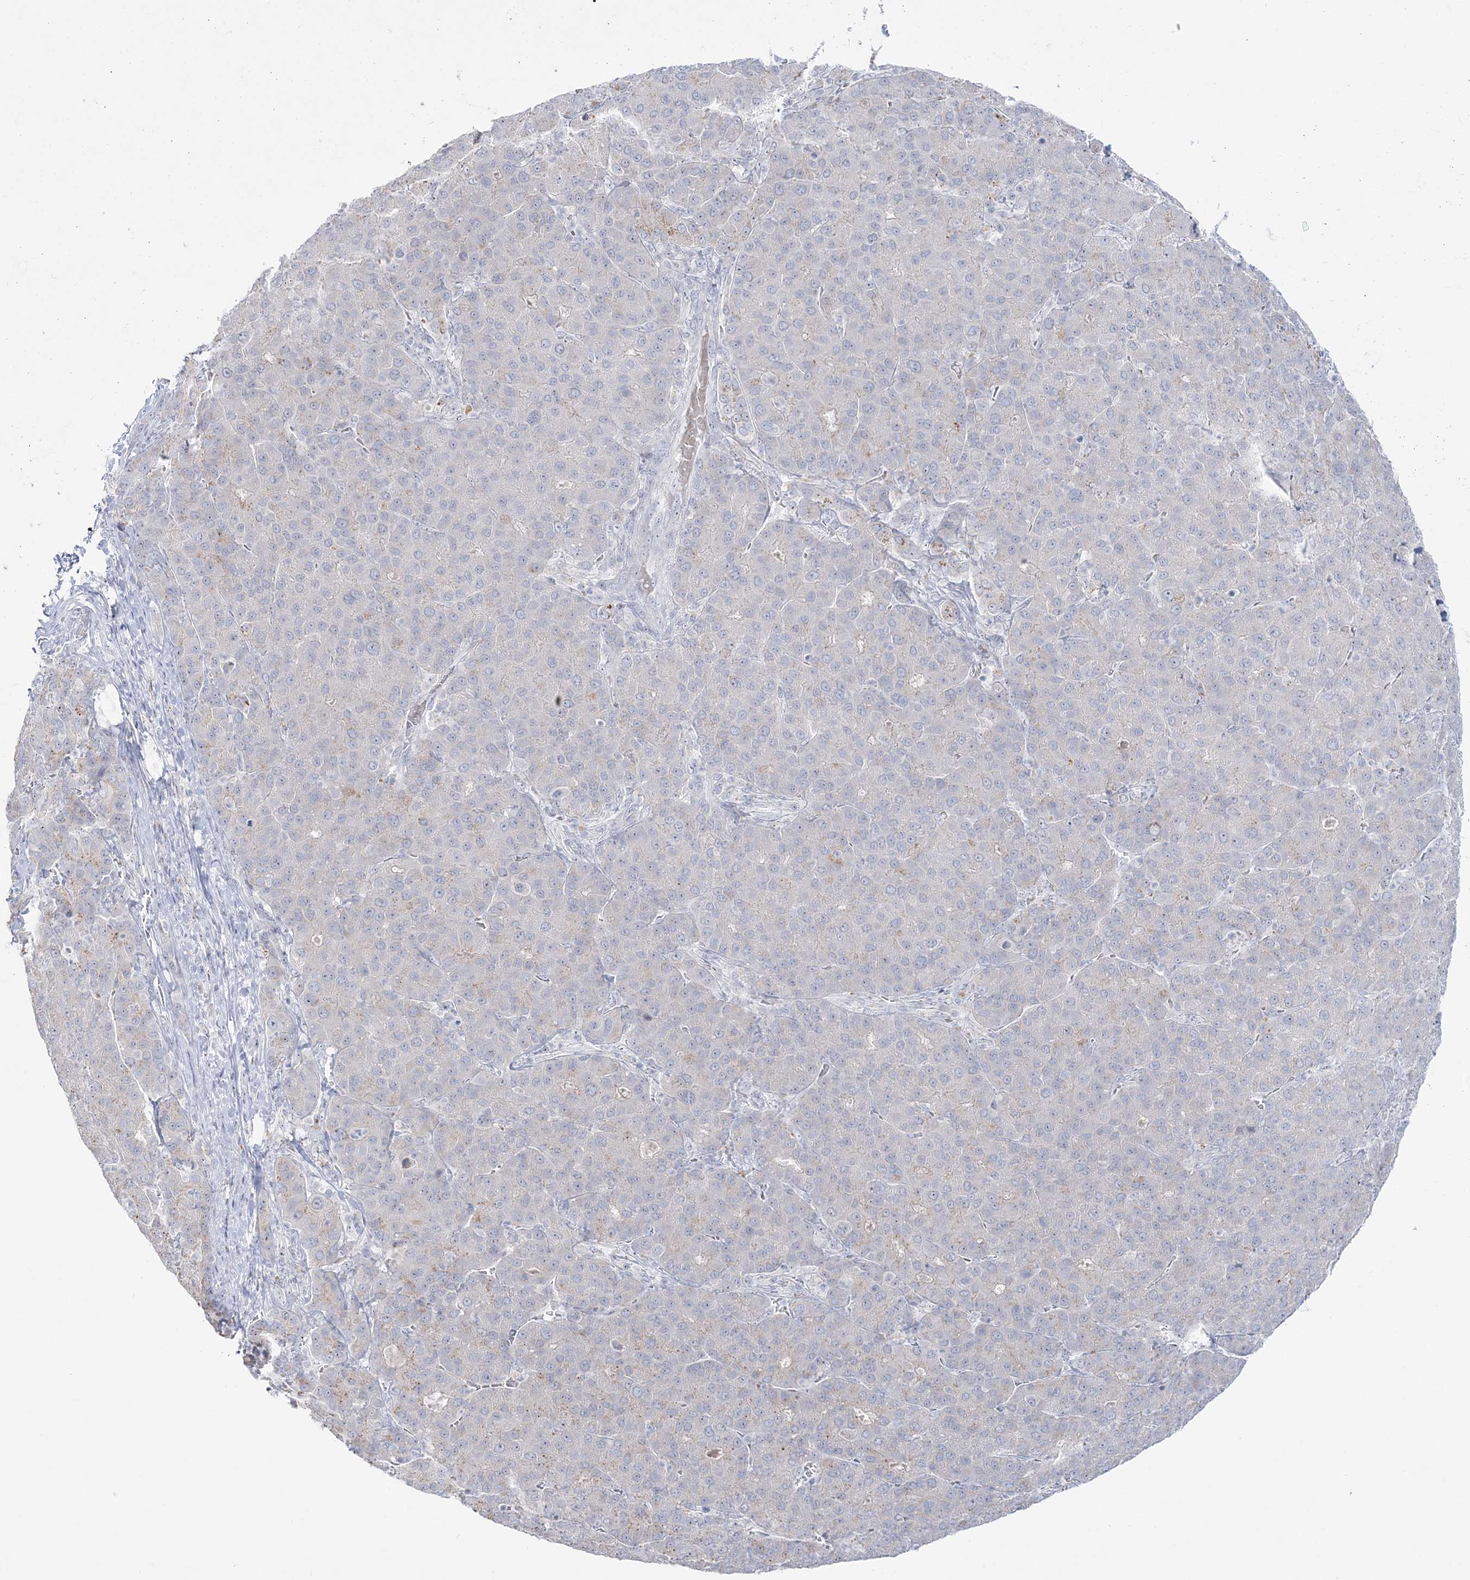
{"staining": {"intensity": "negative", "quantity": "none", "location": "none"}, "tissue": "liver cancer", "cell_type": "Tumor cells", "image_type": "cancer", "snomed": [{"axis": "morphology", "description": "Carcinoma, Hepatocellular, NOS"}, {"axis": "topography", "description": "Liver"}], "caption": "This histopathology image is of liver cancer (hepatocellular carcinoma) stained with IHC to label a protein in brown with the nuclei are counter-stained blue. There is no expression in tumor cells.", "gene": "SH3BP4", "patient": {"sex": "male", "age": 65}}